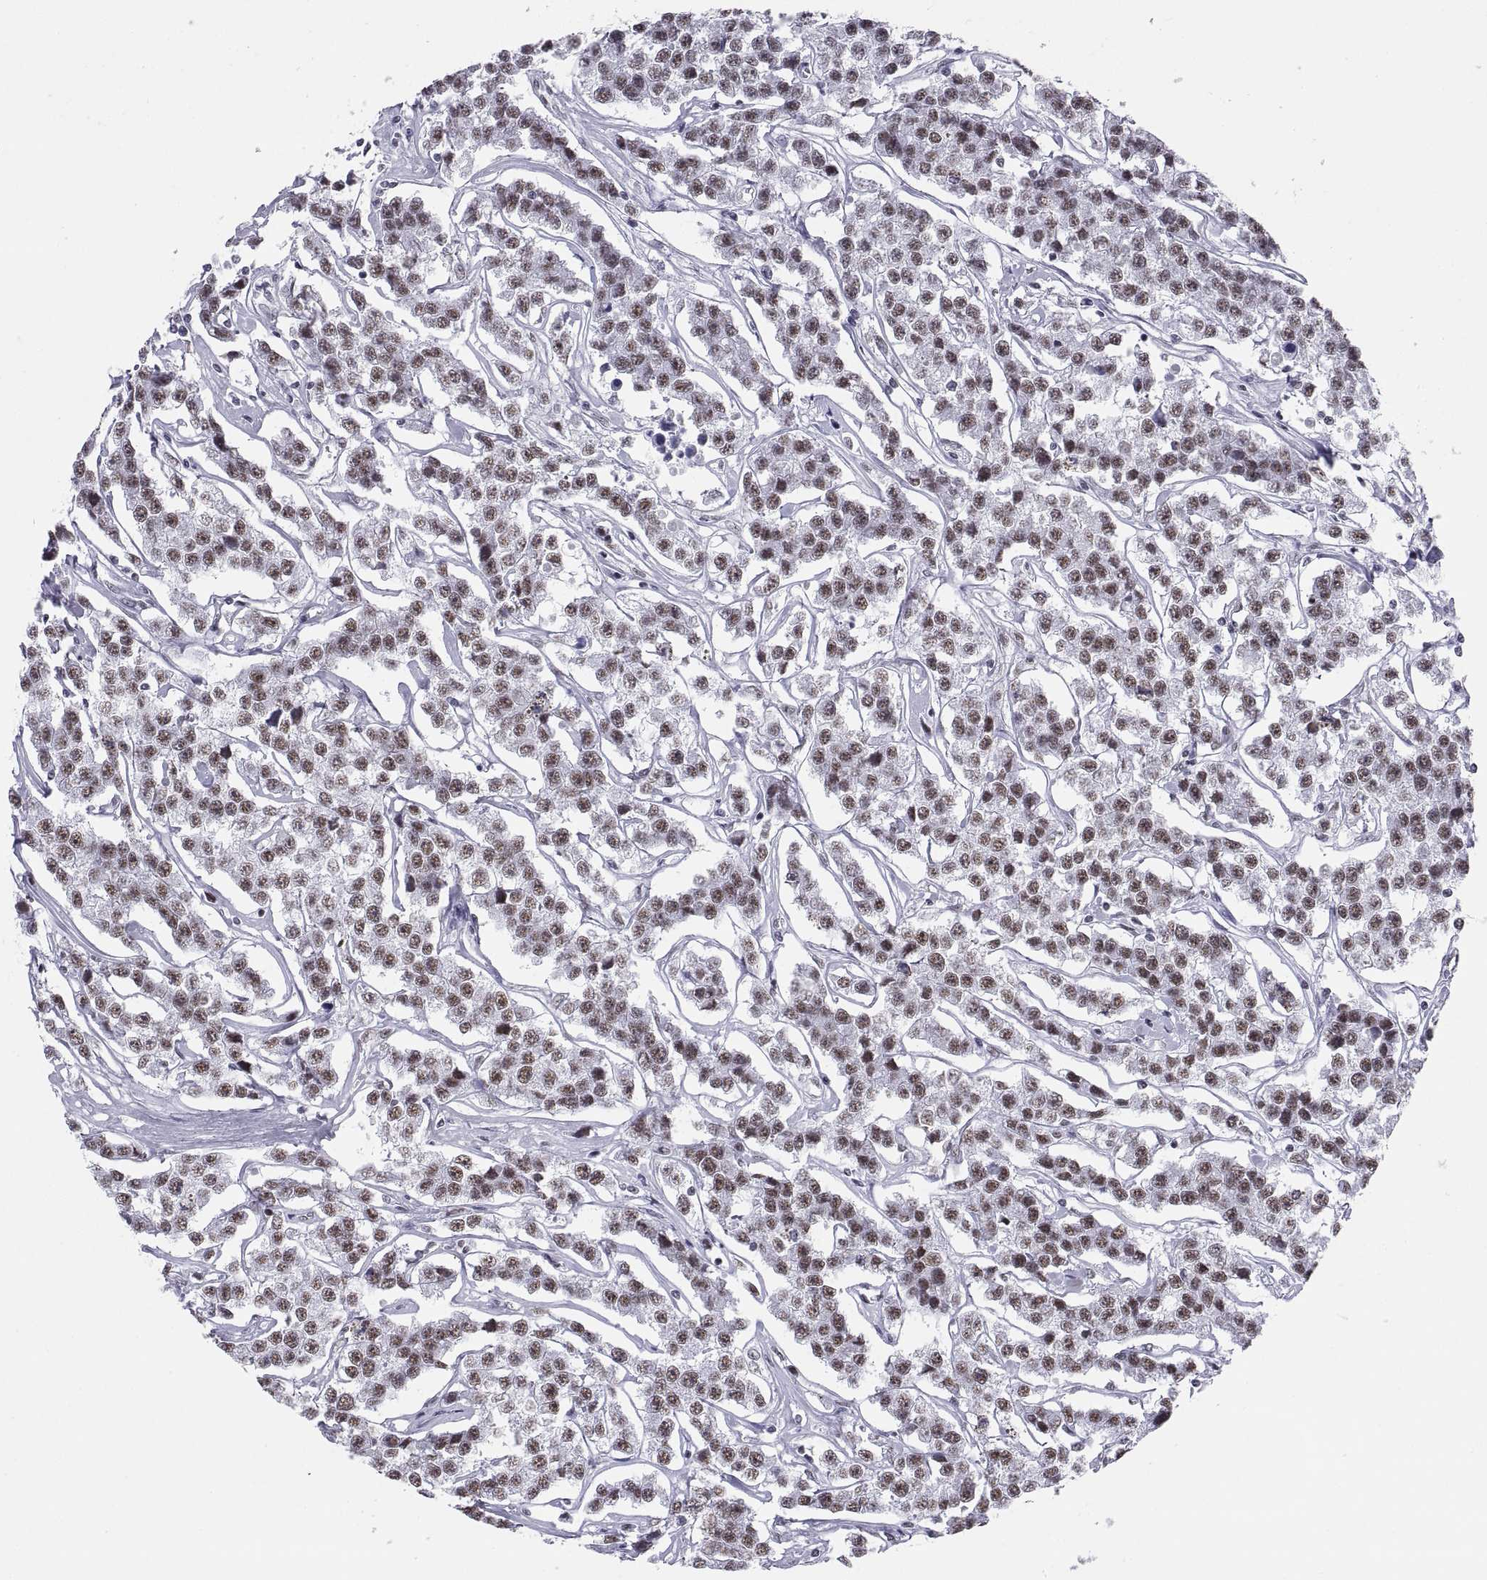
{"staining": {"intensity": "moderate", "quantity": ">75%", "location": "nuclear"}, "tissue": "testis cancer", "cell_type": "Tumor cells", "image_type": "cancer", "snomed": [{"axis": "morphology", "description": "Seminoma, NOS"}, {"axis": "topography", "description": "Testis"}], "caption": "High-magnification brightfield microscopy of testis cancer (seminoma) stained with DAB (3,3'-diaminobenzidine) (brown) and counterstained with hematoxylin (blue). tumor cells exhibit moderate nuclear expression is seen in approximately>75% of cells. The protein is shown in brown color, while the nuclei are stained blue.", "gene": "NEUROD6", "patient": {"sex": "male", "age": 59}}